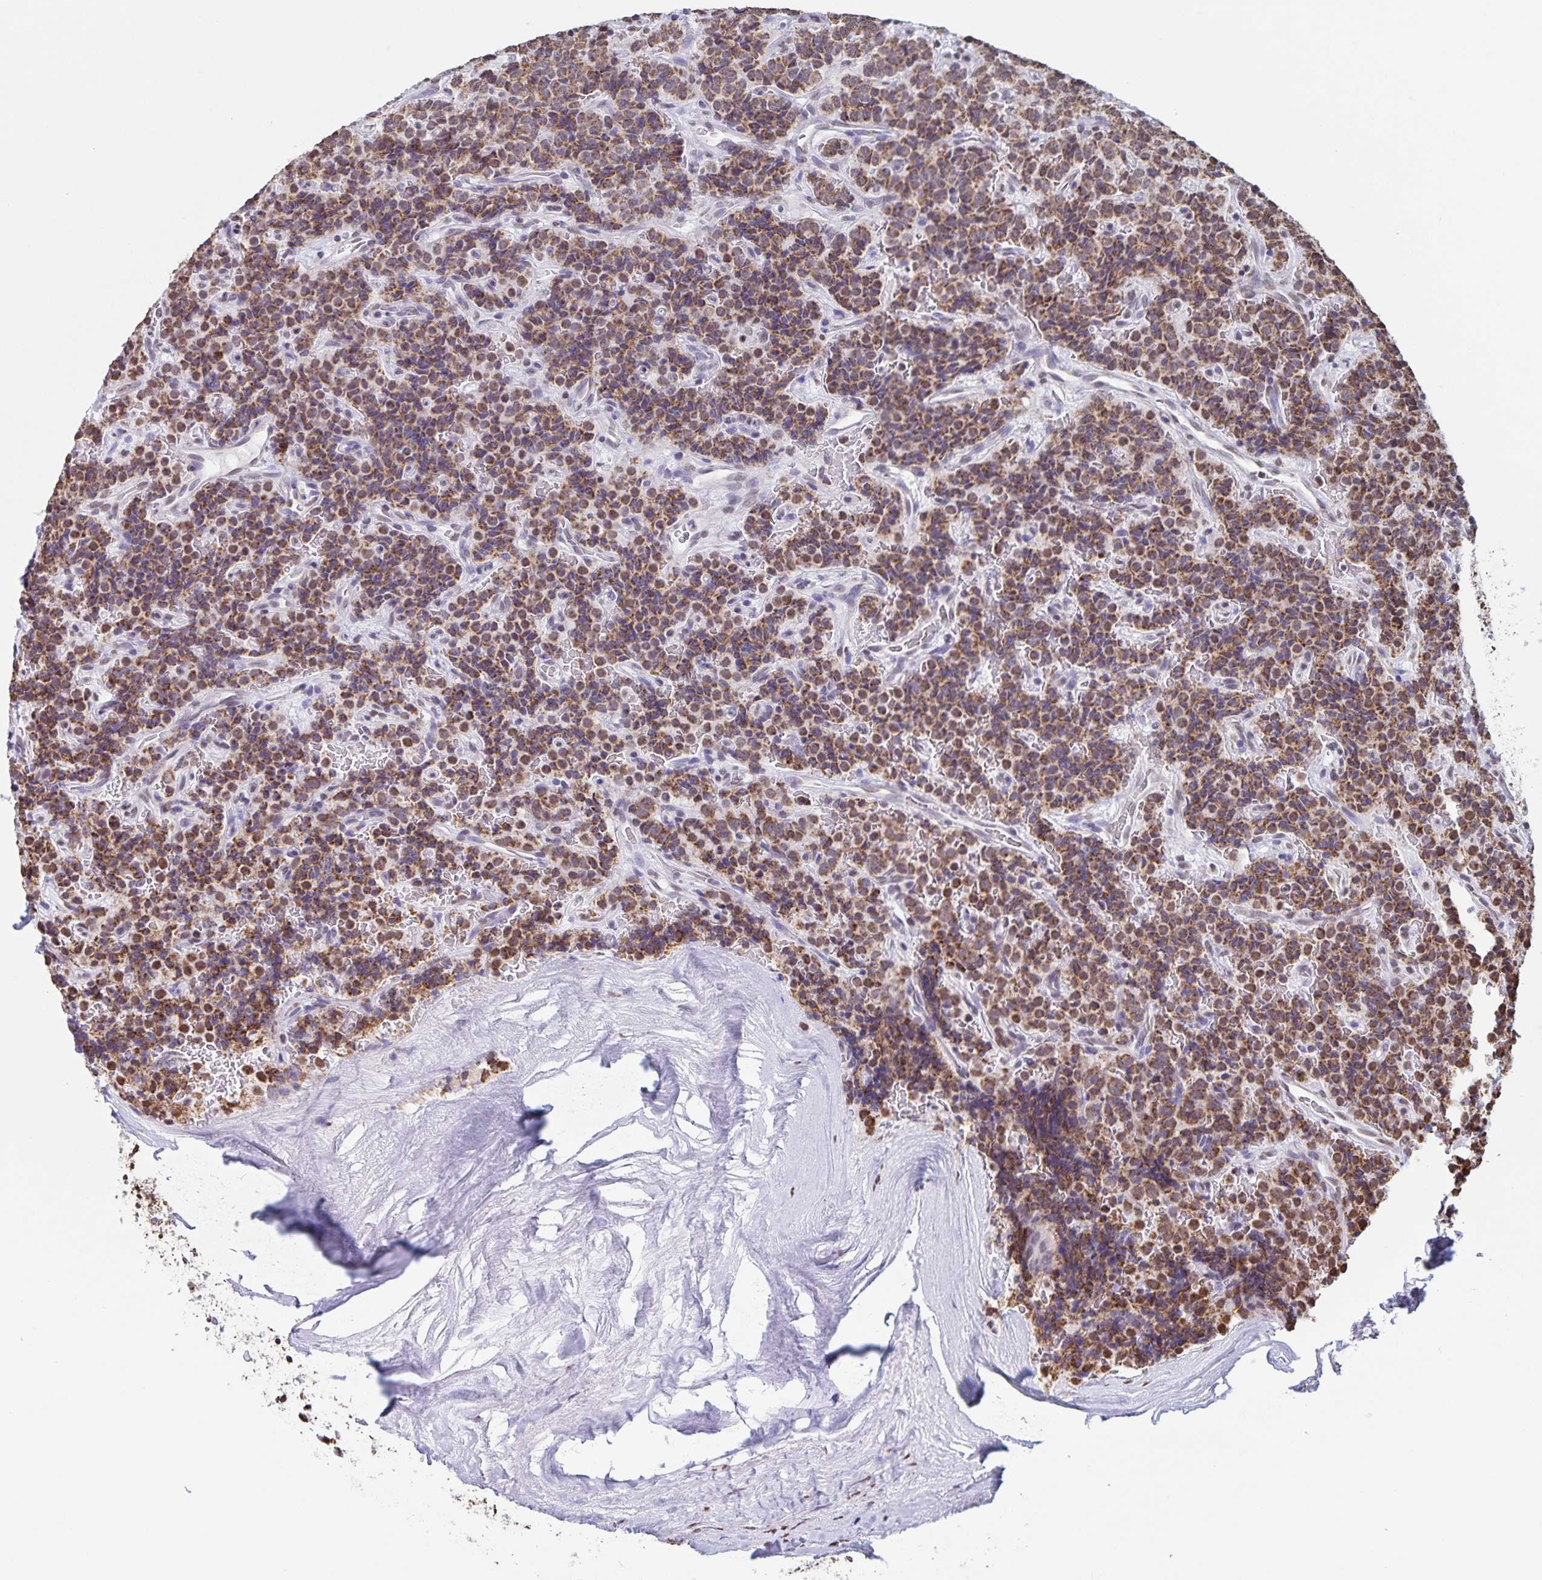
{"staining": {"intensity": "moderate", "quantity": ">75%", "location": "cytoplasmic/membranous"}, "tissue": "carcinoid", "cell_type": "Tumor cells", "image_type": "cancer", "snomed": [{"axis": "morphology", "description": "Carcinoid, malignant, NOS"}, {"axis": "topography", "description": "Pancreas"}], "caption": "Immunohistochemical staining of human carcinoid shows moderate cytoplasmic/membranous protein positivity in about >75% of tumor cells.", "gene": "DUT", "patient": {"sex": "male", "age": 36}}